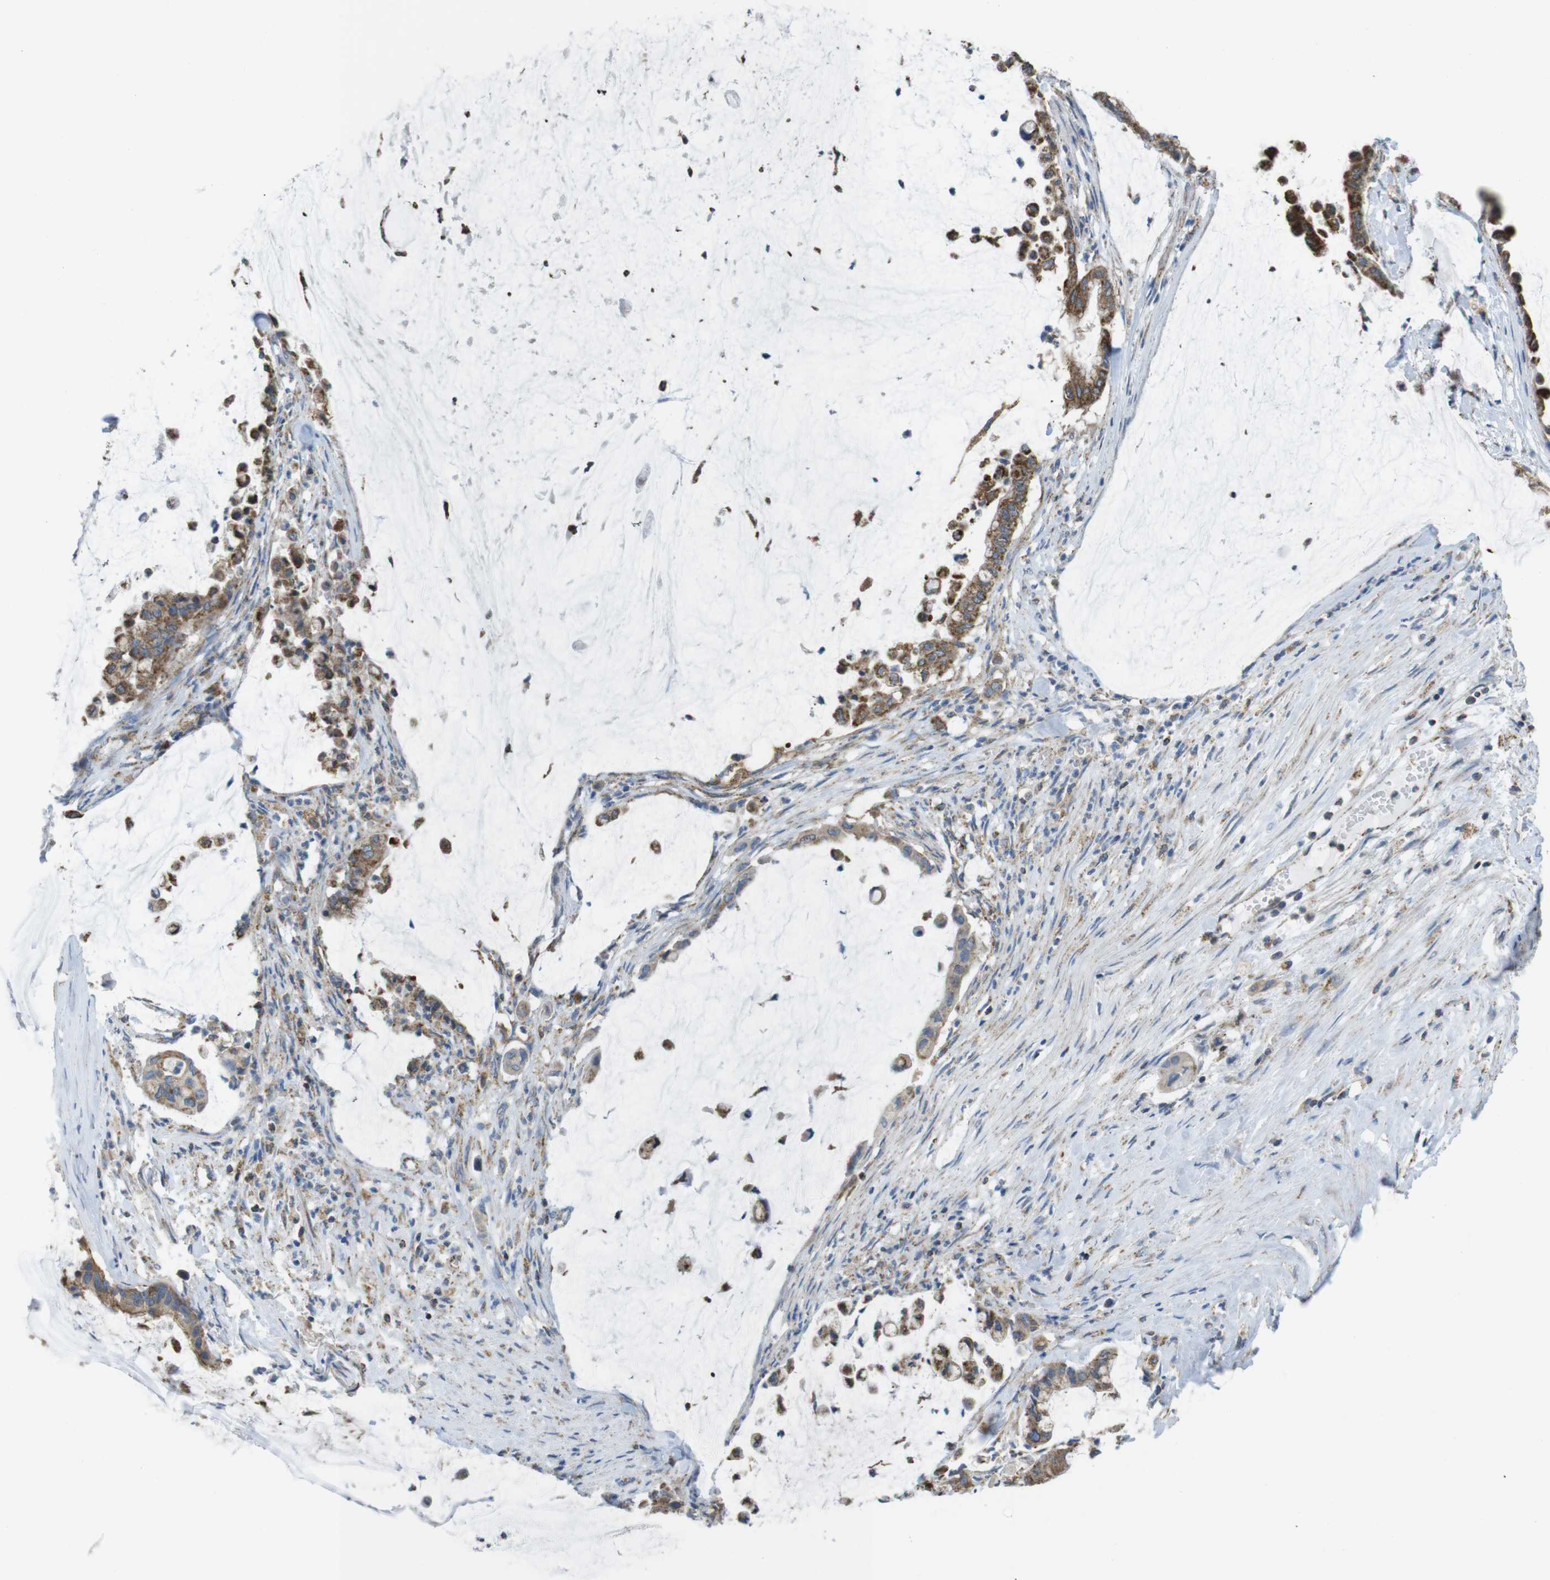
{"staining": {"intensity": "moderate", "quantity": ">75%", "location": "cytoplasmic/membranous"}, "tissue": "pancreatic cancer", "cell_type": "Tumor cells", "image_type": "cancer", "snomed": [{"axis": "morphology", "description": "Adenocarcinoma, NOS"}, {"axis": "topography", "description": "Pancreas"}], "caption": "Immunohistochemistry (IHC) micrograph of neoplastic tissue: human adenocarcinoma (pancreatic) stained using IHC exhibits medium levels of moderate protein expression localized specifically in the cytoplasmic/membranous of tumor cells, appearing as a cytoplasmic/membranous brown color.", "gene": "GRIK2", "patient": {"sex": "male", "age": 41}}